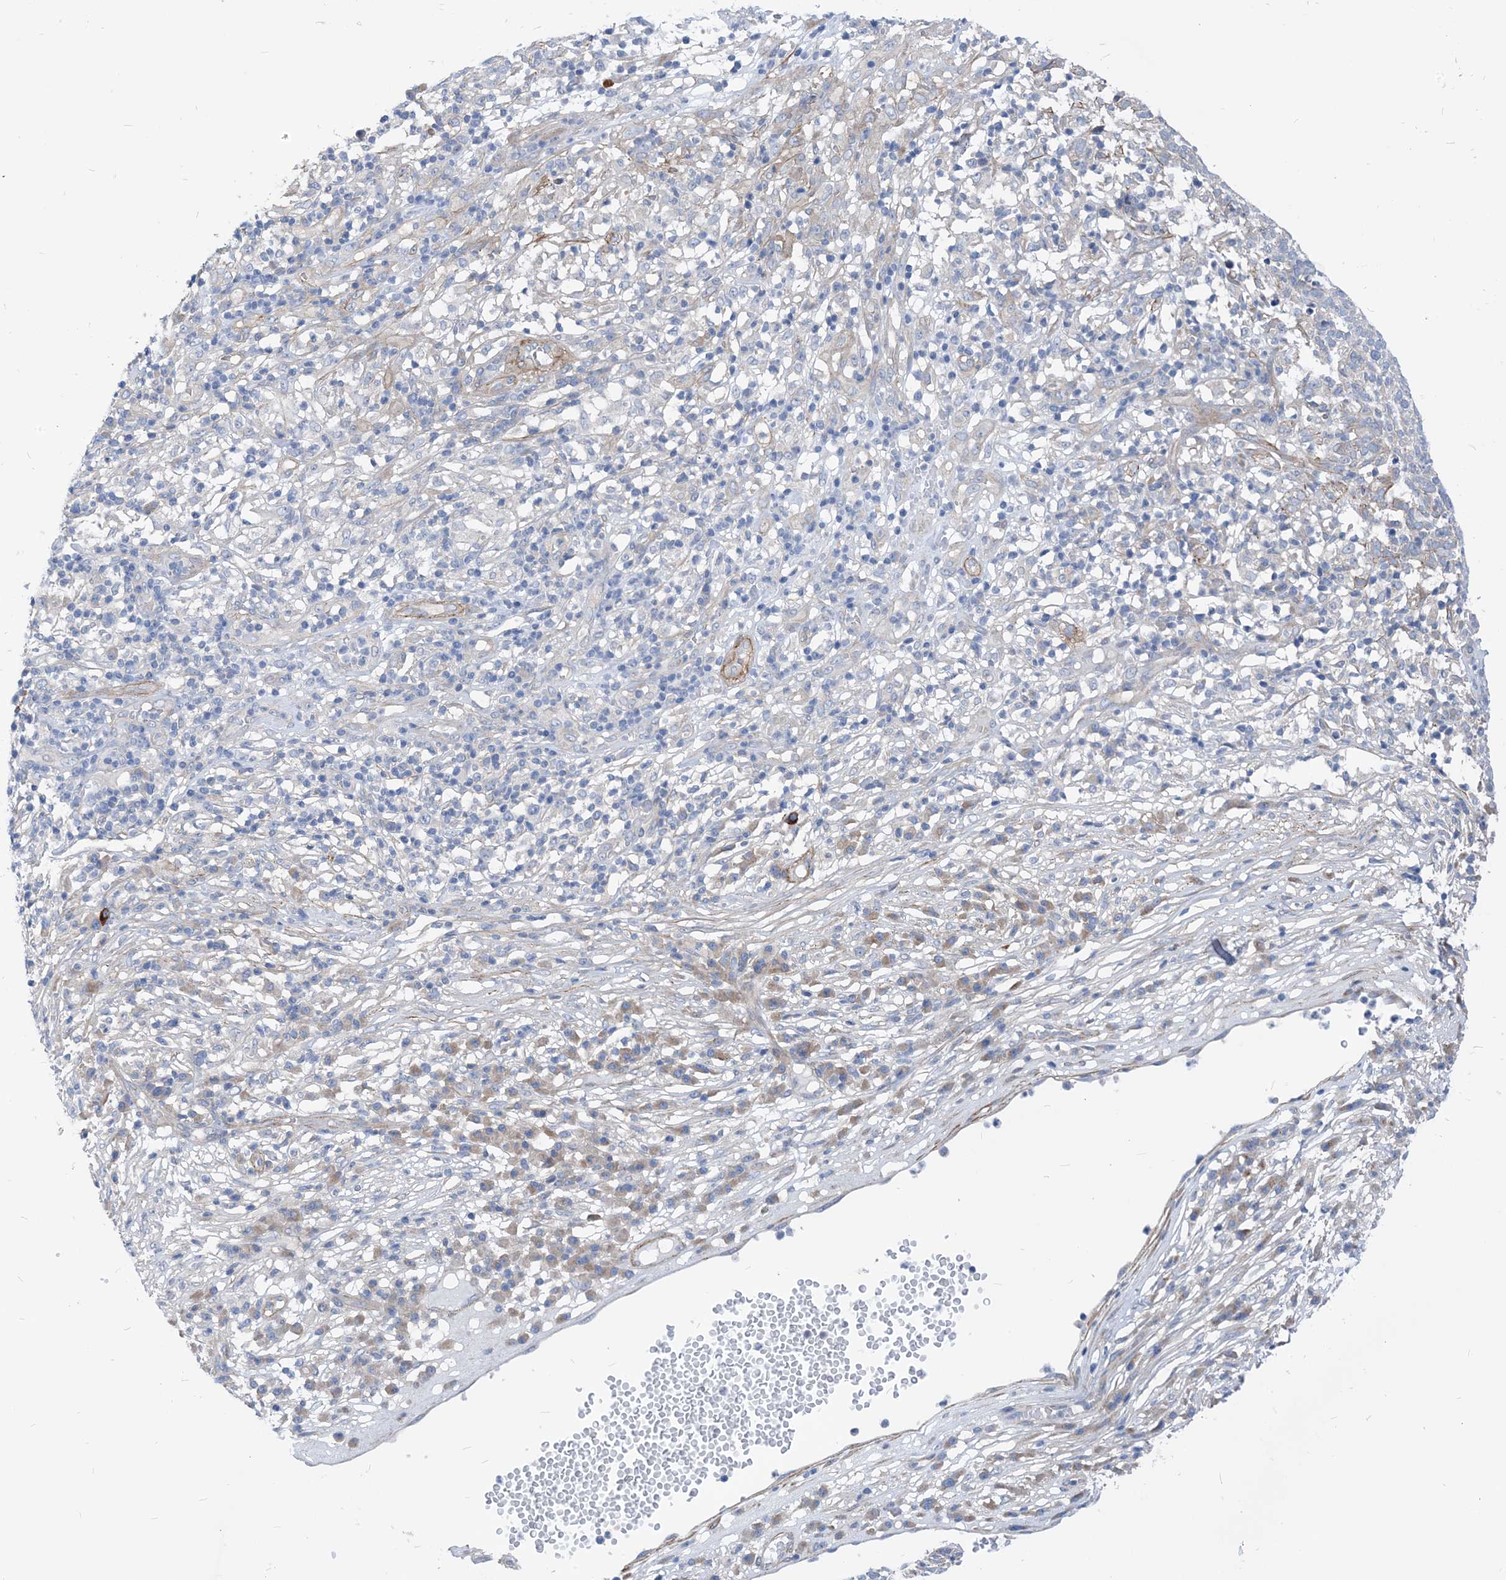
{"staining": {"intensity": "negative", "quantity": "none", "location": "none"}, "tissue": "skin cancer", "cell_type": "Tumor cells", "image_type": "cancer", "snomed": [{"axis": "morphology", "description": "Squamous cell carcinoma, NOS"}, {"axis": "topography", "description": "Skin"}], "caption": "Tumor cells show no significant protein expression in skin squamous cell carcinoma. (Stains: DAB (3,3'-diaminobenzidine) immunohistochemistry with hematoxylin counter stain, Microscopy: brightfield microscopy at high magnification).", "gene": "PLEKHA3", "patient": {"sex": "female", "age": 90}}